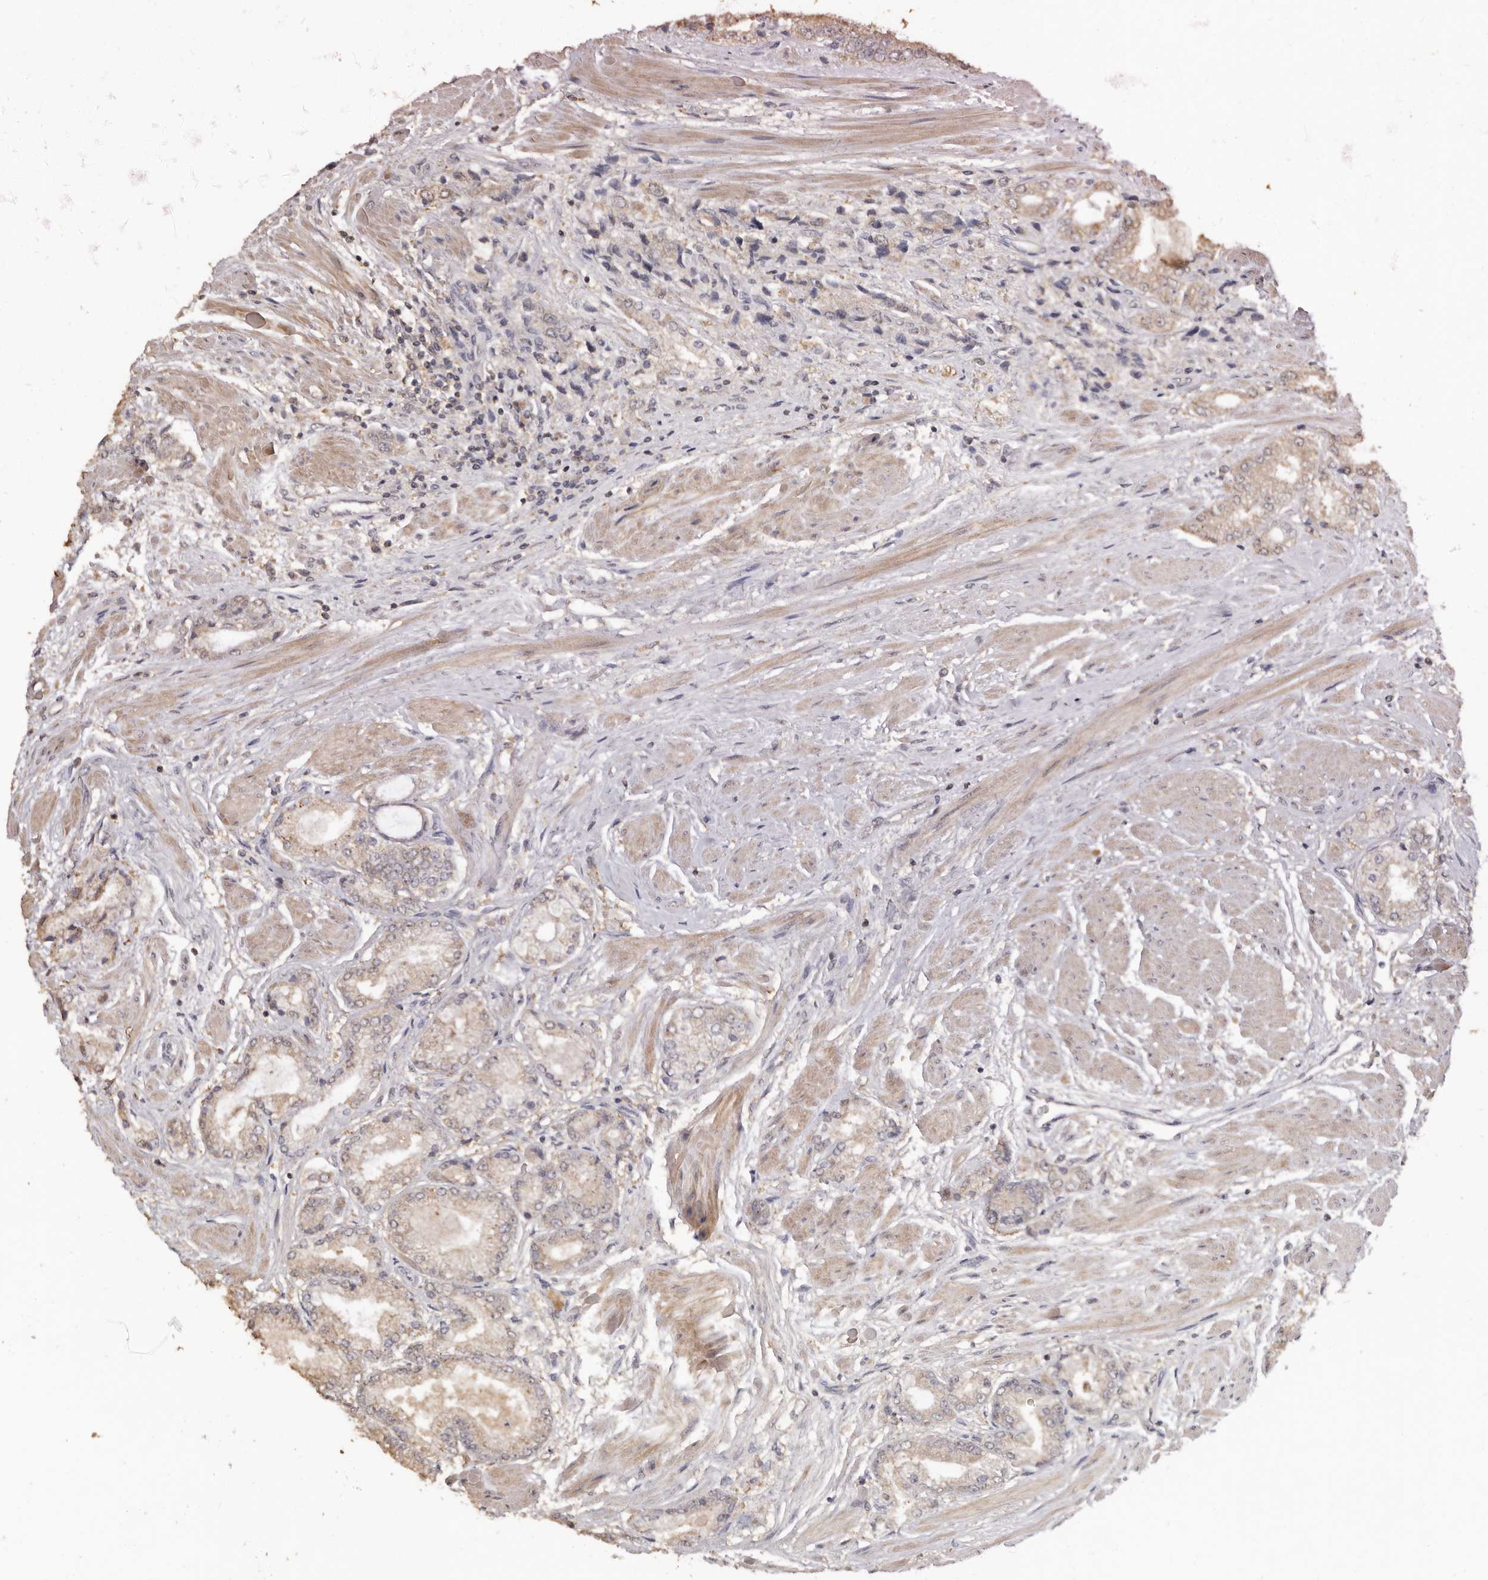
{"staining": {"intensity": "negative", "quantity": "none", "location": "none"}, "tissue": "prostate cancer", "cell_type": "Tumor cells", "image_type": "cancer", "snomed": [{"axis": "morphology", "description": "Adenocarcinoma, High grade"}, {"axis": "topography", "description": "Prostate"}], "caption": "The micrograph demonstrates no significant expression in tumor cells of prostate cancer. Brightfield microscopy of immunohistochemistry (IHC) stained with DAB (3,3'-diaminobenzidine) (brown) and hematoxylin (blue), captured at high magnification.", "gene": "INAVA", "patient": {"sex": "male", "age": 50}}